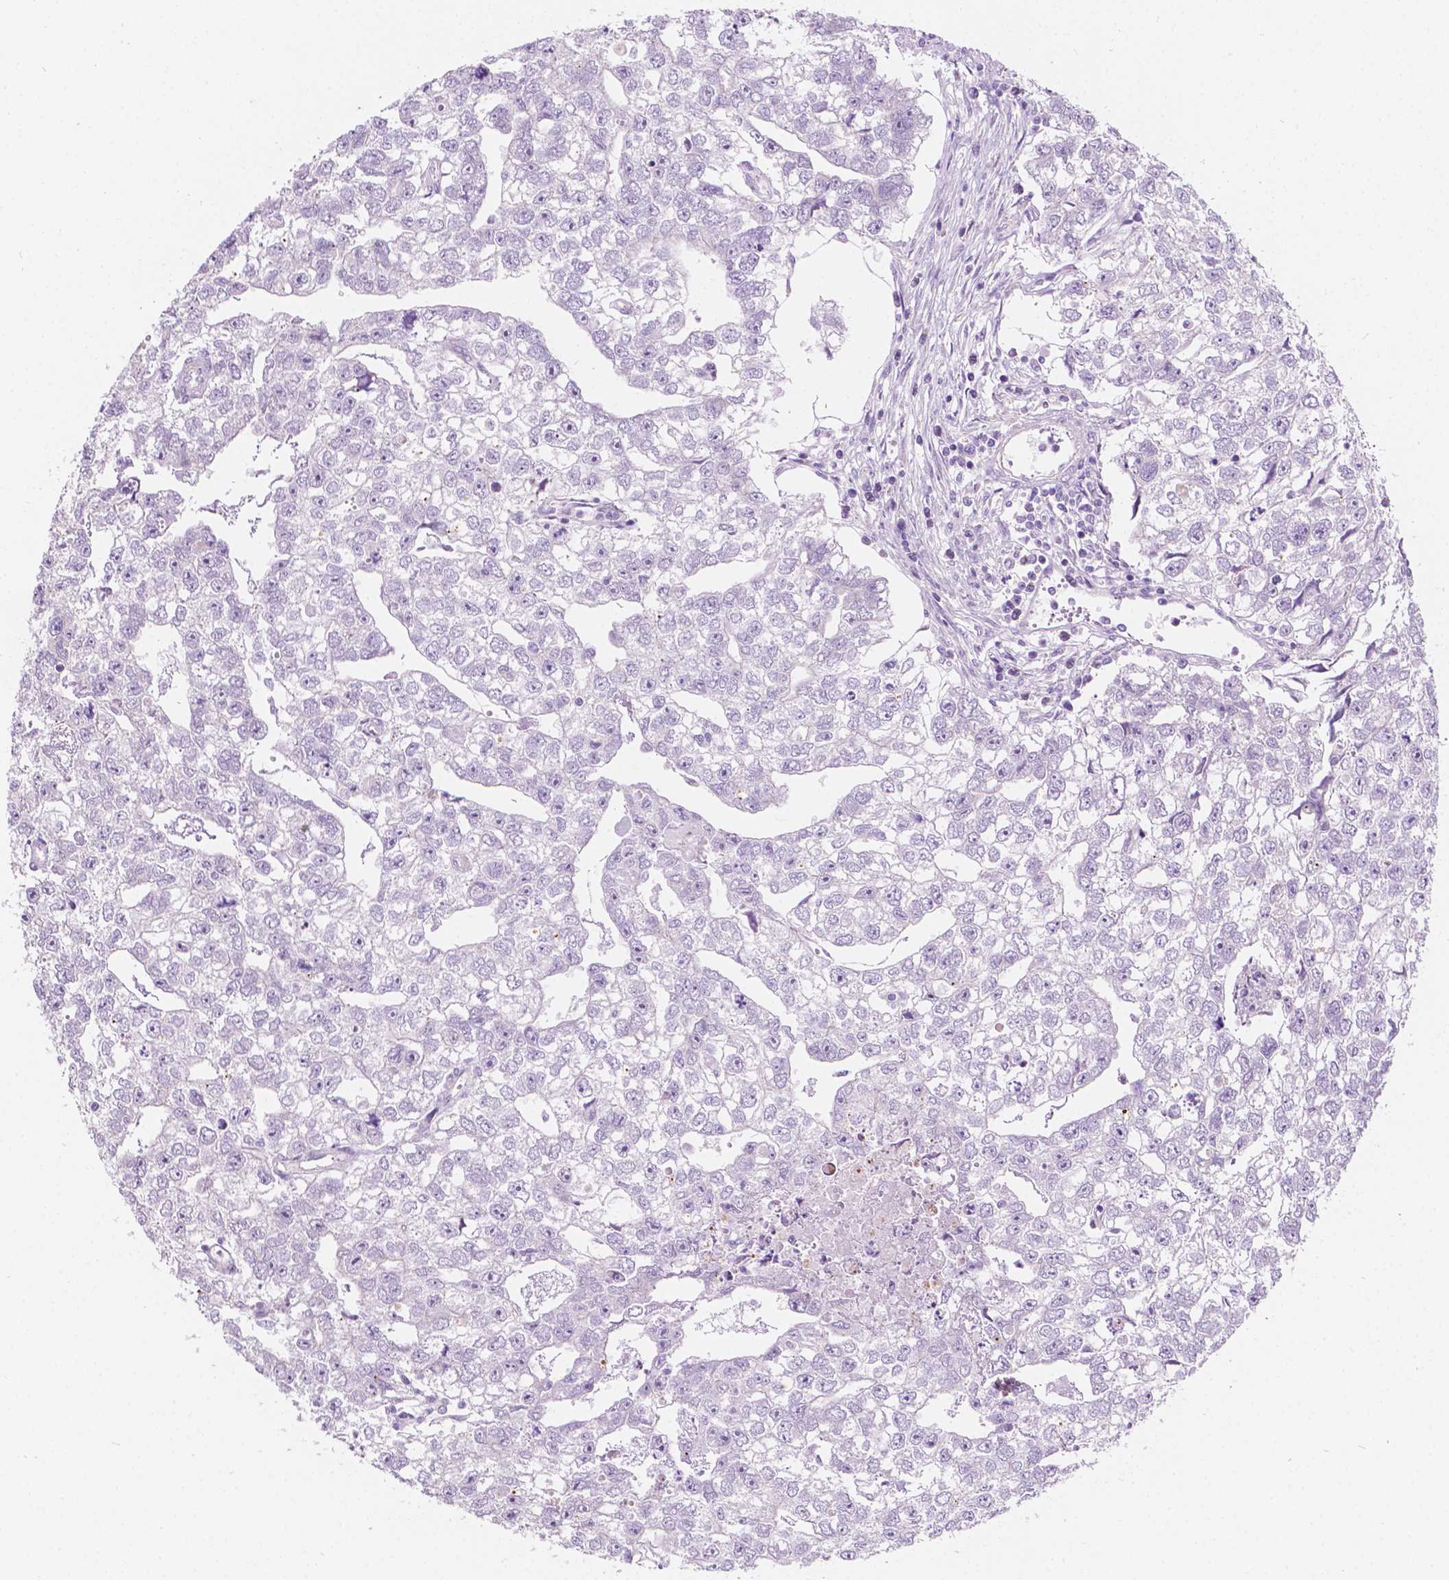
{"staining": {"intensity": "negative", "quantity": "none", "location": "none"}, "tissue": "testis cancer", "cell_type": "Tumor cells", "image_type": "cancer", "snomed": [{"axis": "morphology", "description": "Carcinoma, Embryonal, NOS"}, {"axis": "morphology", "description": "Teratoma, malignant, NOS"}, {"axis": "topography", "description": "Testis"}], "caption": "Human testis embryonal carcinoma stained for a protein using IHC displays no staining in tumor cells.", "gene": "NOS1AP", "patient": {"sex": "male", "age": 44}}